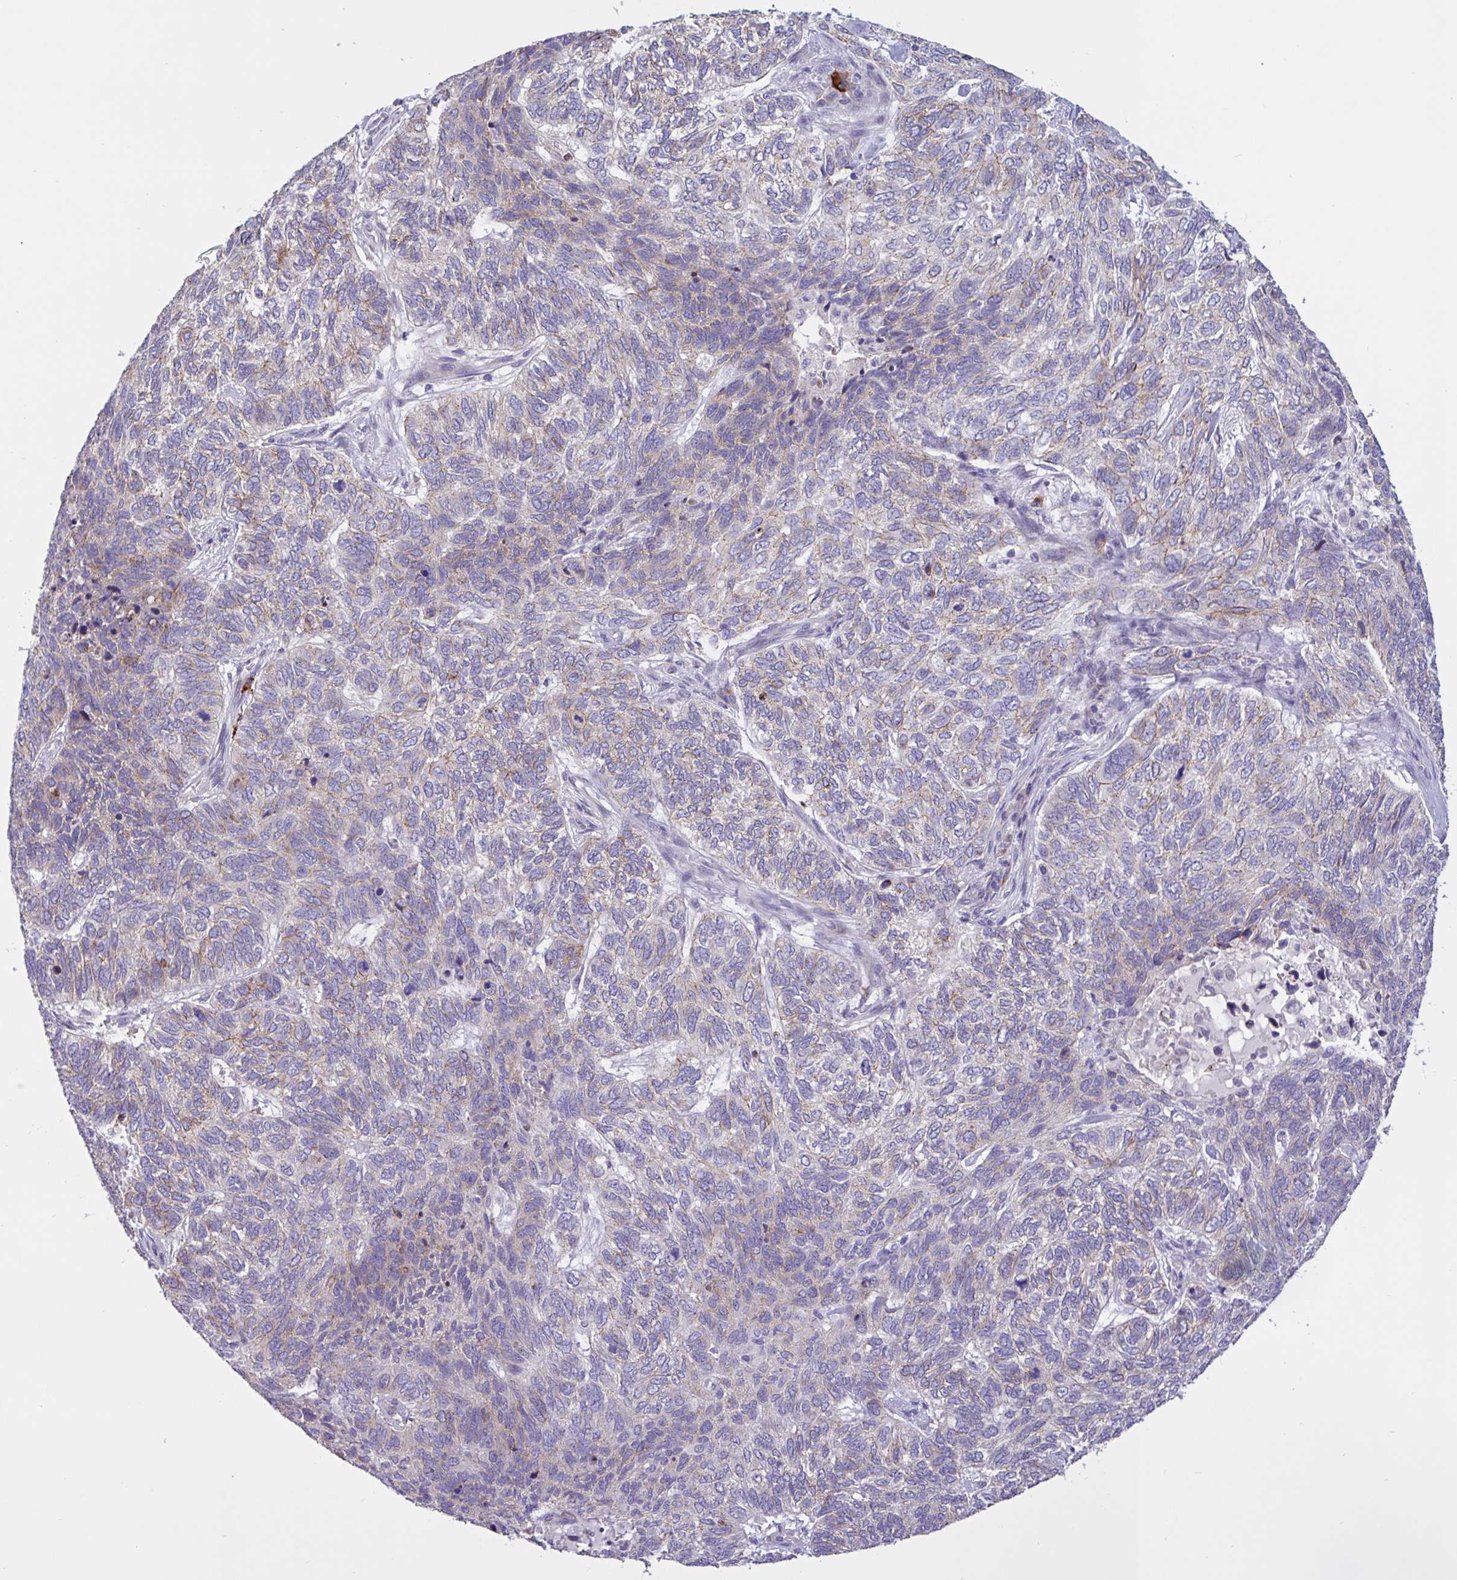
{"staining": {"intensity": "weak", "quantity": "<25%", "location": "cytoplasmic/membranous"}, "tissue": "skin cancer", "cell_type": "Tumor cells", "image_type": "cancer", "snomed": [{"axis": "morphology", "description": "Basal cell carcinoma"}, {"axis": "topography", "description": "Skin"}], "caption": "Immunohistochemistry image of skin cancer stained for a protein (brown), which reveals no positivity in tumor cells. The staining was performed using DAB (3,3'-diaminobenzidine) to visualize the protein expression in brown, while the nuclei were stained in blue with hematoxylin (Magnification: 20x).", "gene": "DSC3", "patient": {"sex": "female", "age": 65}}